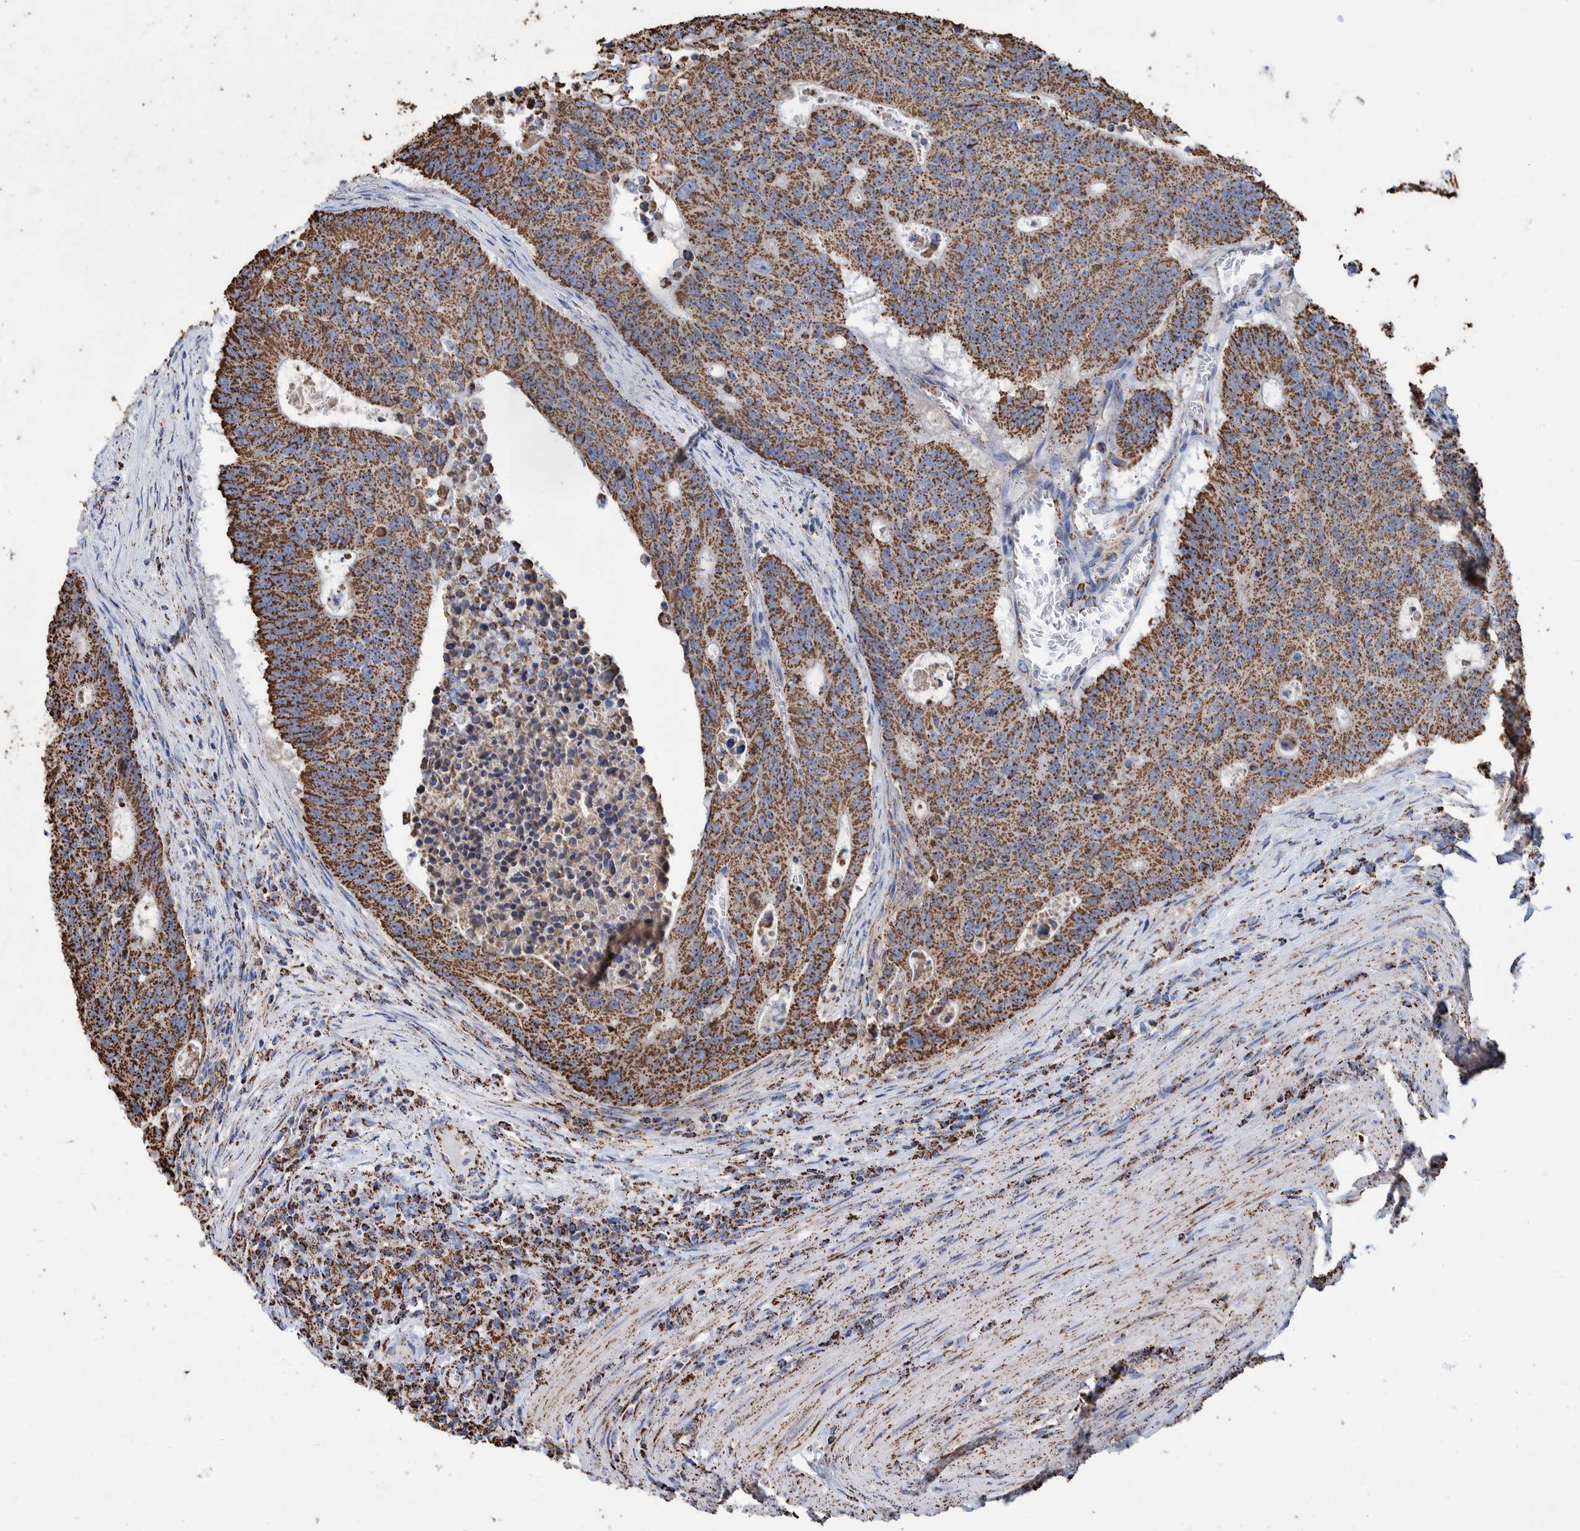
{"staining": {"intensity": "strong", "quantity": ">75%", "location": "cytoplasmic/membranous"}, "tissue": "colorectal cancer", "cell_type": "Tumor cells", "image_type": "cancer", "snomed": [{"axis": "morphology", "description": "Adenocarcinoma, NOS"}, {"axis": "topography", "description": "Colon"}], "caption": "Immunohistochemistry (DAB (3,3'-diaminobenzidine)) staining of human colorectal cancer (adenocarcinoma) reveals strong cytoplasmic/membranous protein staining in approximately >75% of tumor cells.", "gene": "VPS26C", "patient": {"sex": "male", "age": 87}}